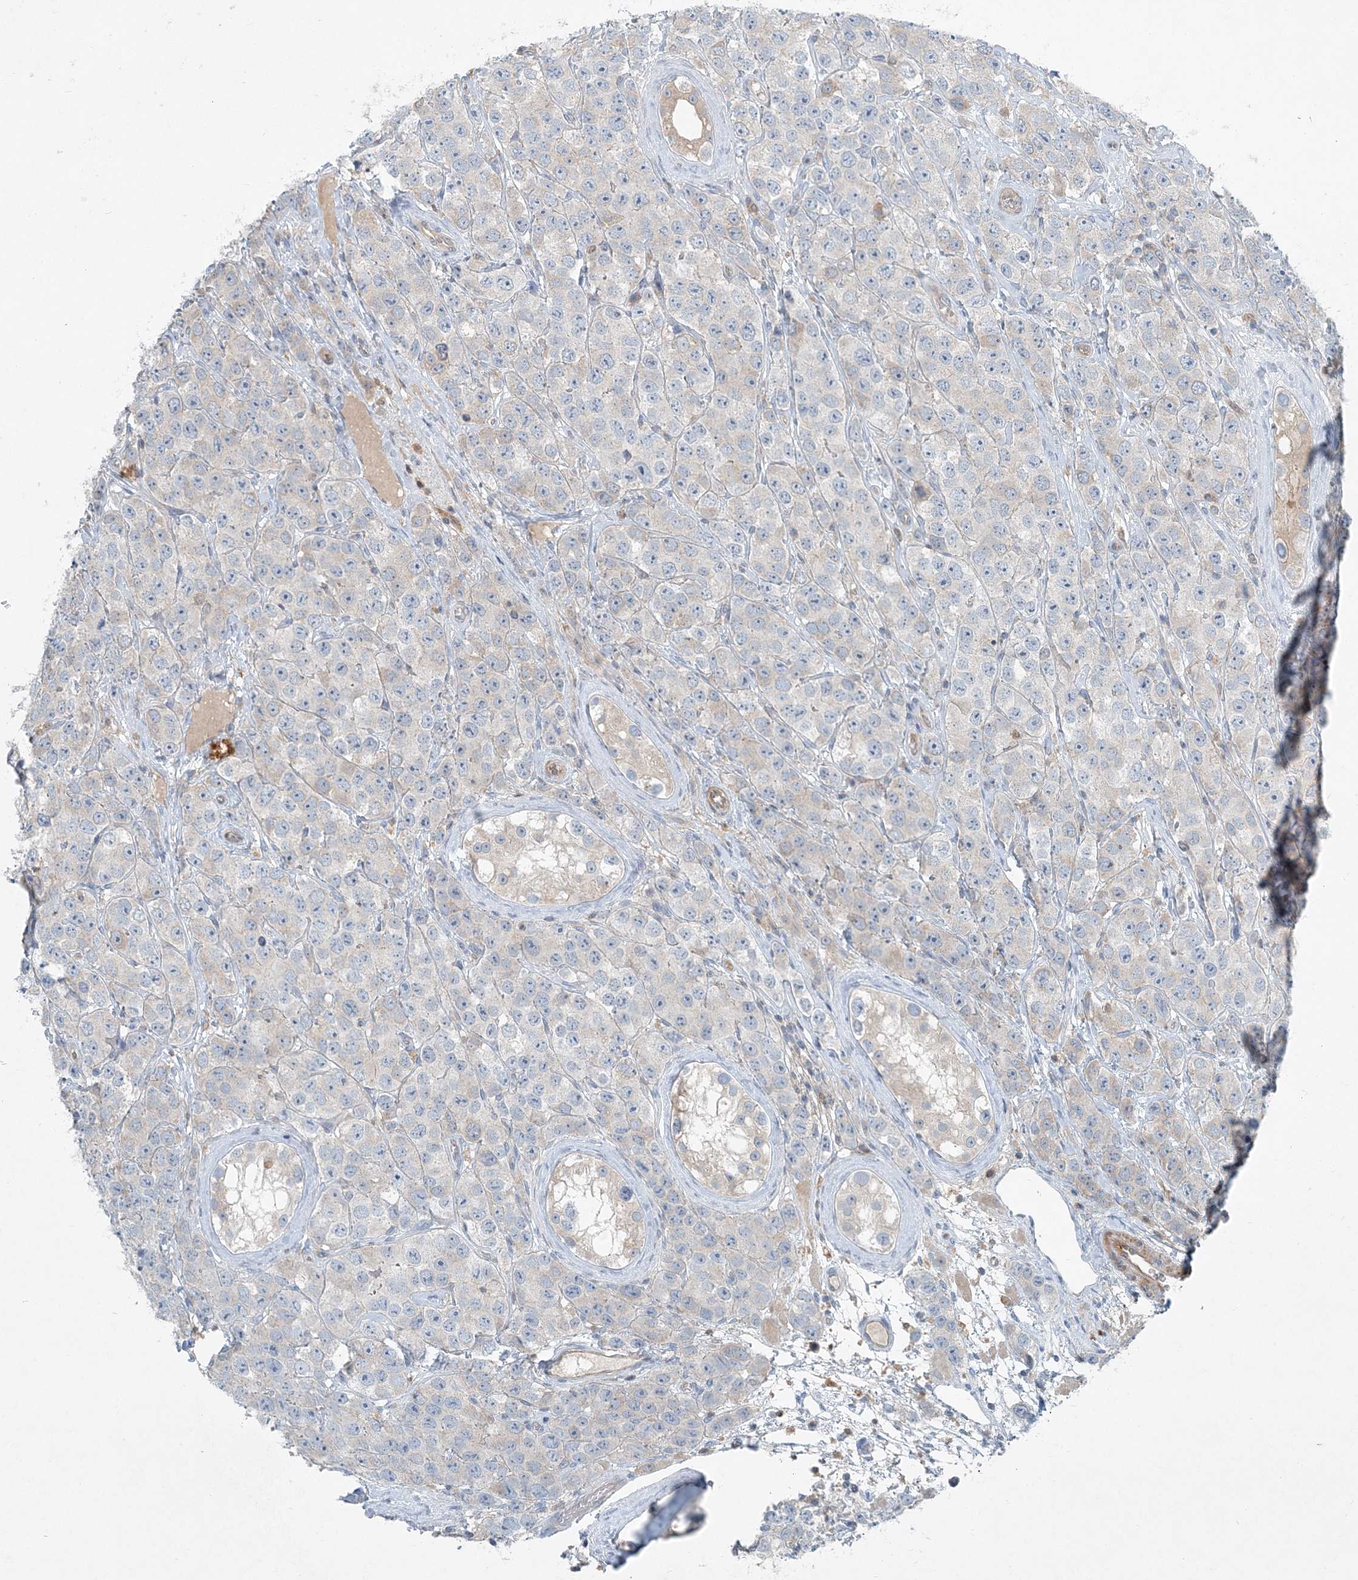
{"staining": {"intensity": "negative", "quantity": "none", "location": "none"}, "tissue": "testis cancer", "cell_type": "Tumor cells", "image_type": "cancer", "snomed": [{"axis": "morphology", "description": "Seminoma, NOS"}, {"axis": "topography", "description": "Testis"}], "caption": "This photomicrograph is of testis cancer (seminoma) stained with immunohistochemistry (IHC) to label a protein in brown with the nuclei are counter-stained blue. There is no staining in tumor cells. (Brightfield microscopy of DAB IHC at high magnification).", "gene": "ARMH1", "patient": {"sex": "male", "age": 28}}